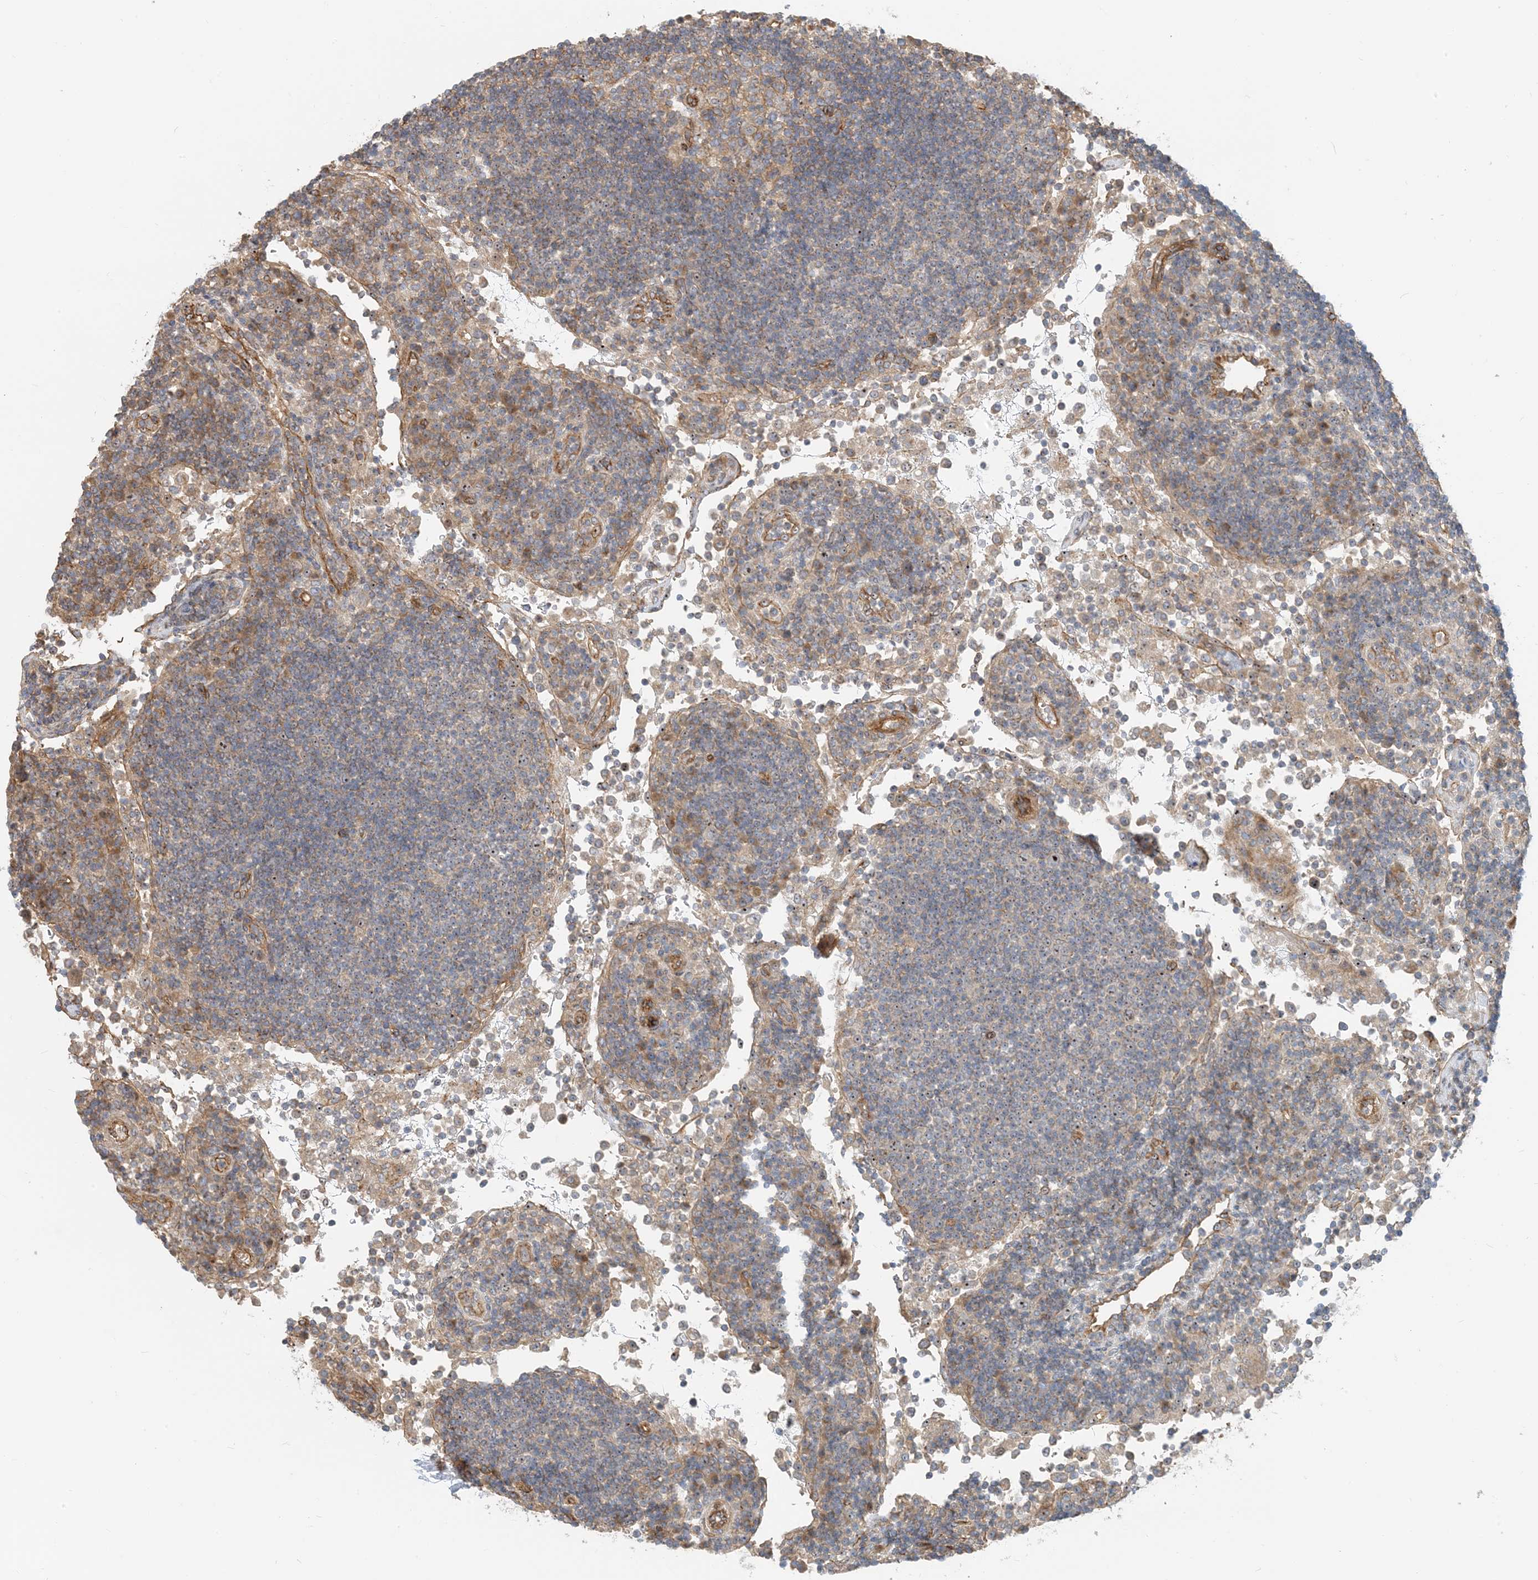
{"staining": {"intensity": "negative", "quantity": "none", "location": "none"}, "tissue": "lymph node", "cell_type": "Germinal center cells", "image_type": "normal", "snomed": [{"axis": "morphology", "description": "Normal tissue, NOS"}, {"axis": "topography", "description": "Lymph node"}], "caption": "Immunohistochemistry photomicrograph of benign lymph node: lymph node stained with DAB (3,3'-diaminobenzidine) demonstrates no significant protein positivity in germinal center cells. (Immunohistochemistry (ihc), brightfield microscopy, high magnification).", "gene": "MYL5", "patient": {"sex": "female", "age": 53}}